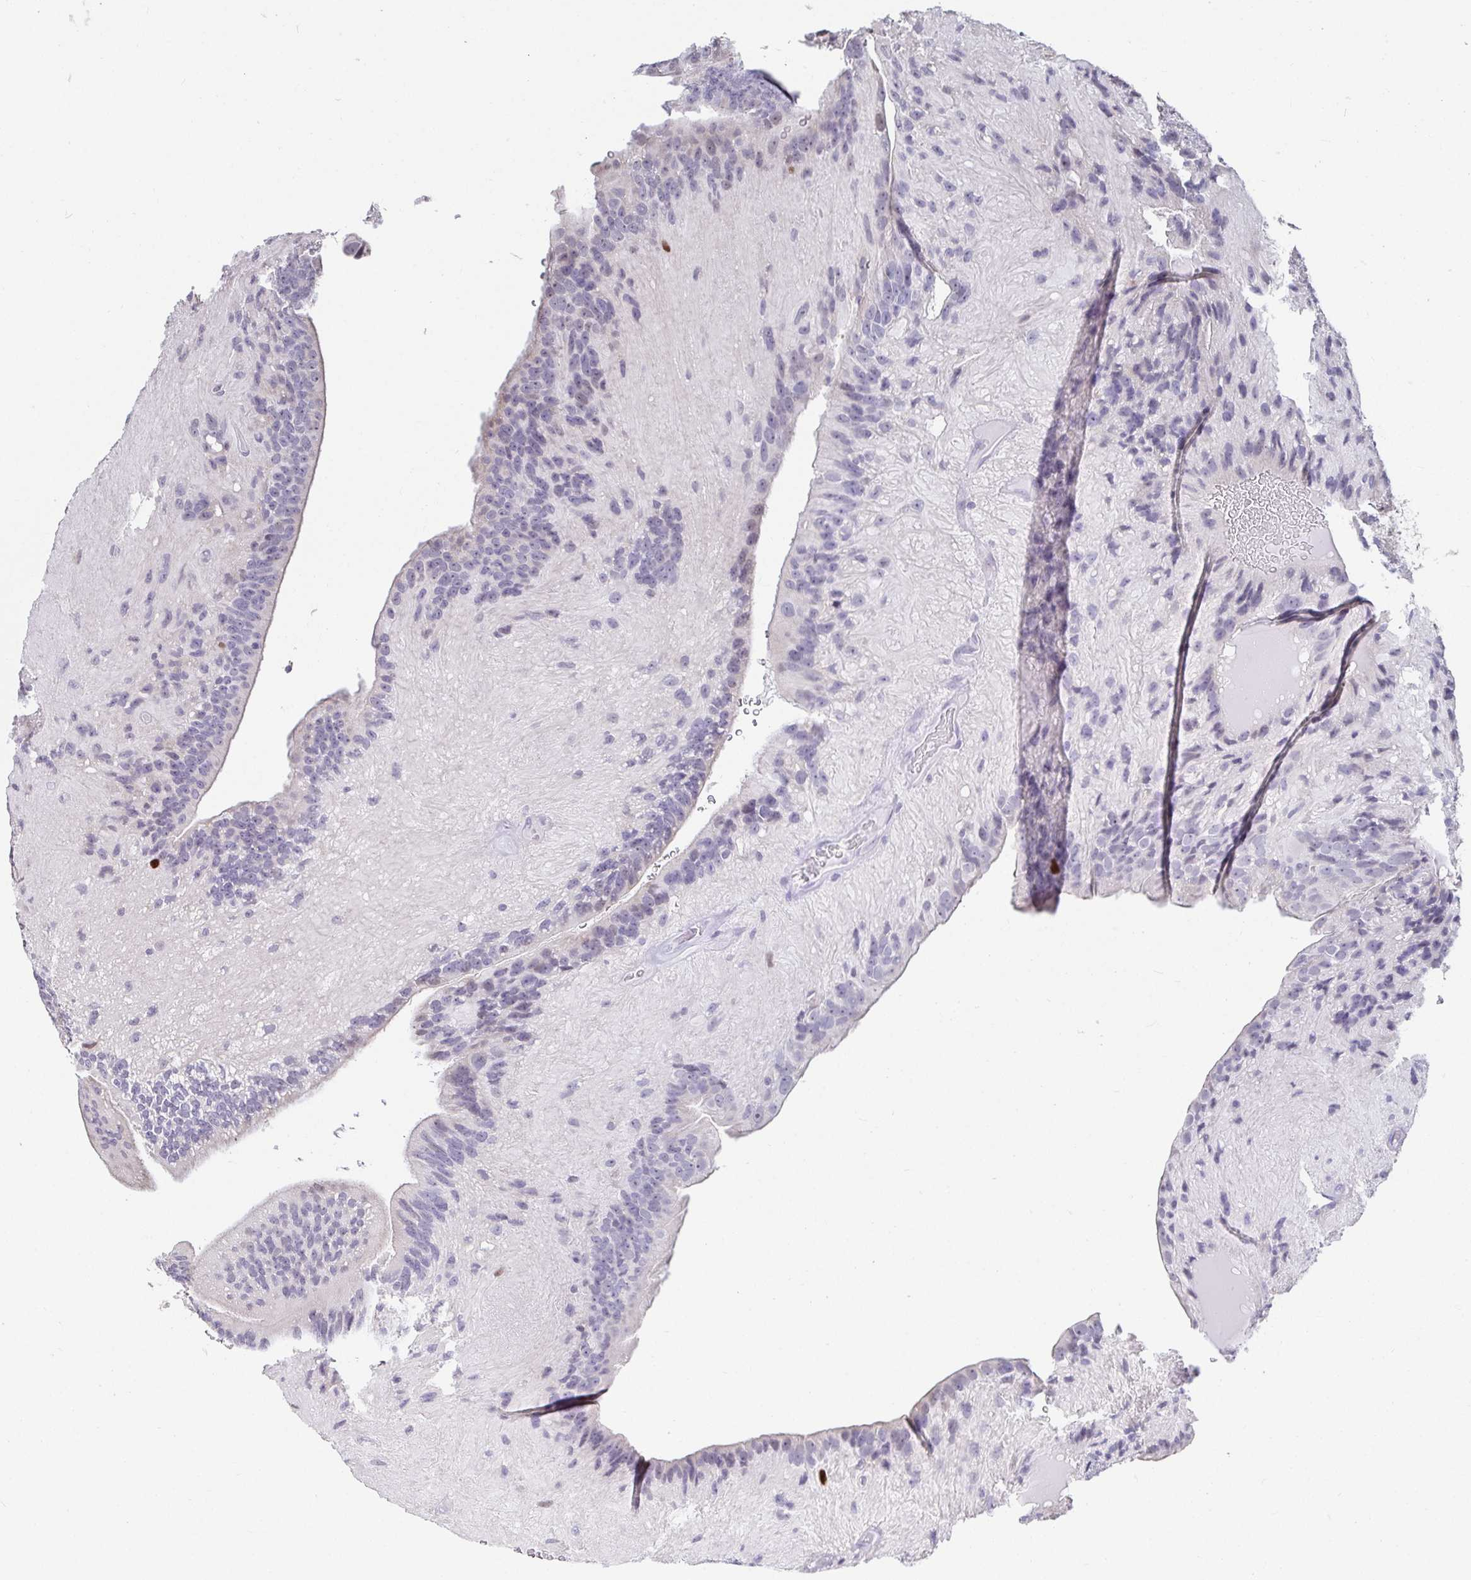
{"staining": {"intensity": "negative", "quantity": "none", "location": "none"}, "tissue": "glioma", "cell_type": "Tumor cells", "image_type": "cancer", "snomed": [{"axis": "morphology", "description": "Glioma, malignant, Low grade"}, {"axis": "topography", "description": "Brain"}], "caption": "Immunohistochemistry of human malignant low-grade glioma reveals no positivity in tumor cells.", "gene": "ANLN", "patient": {"sex": "male", "age": 31}}